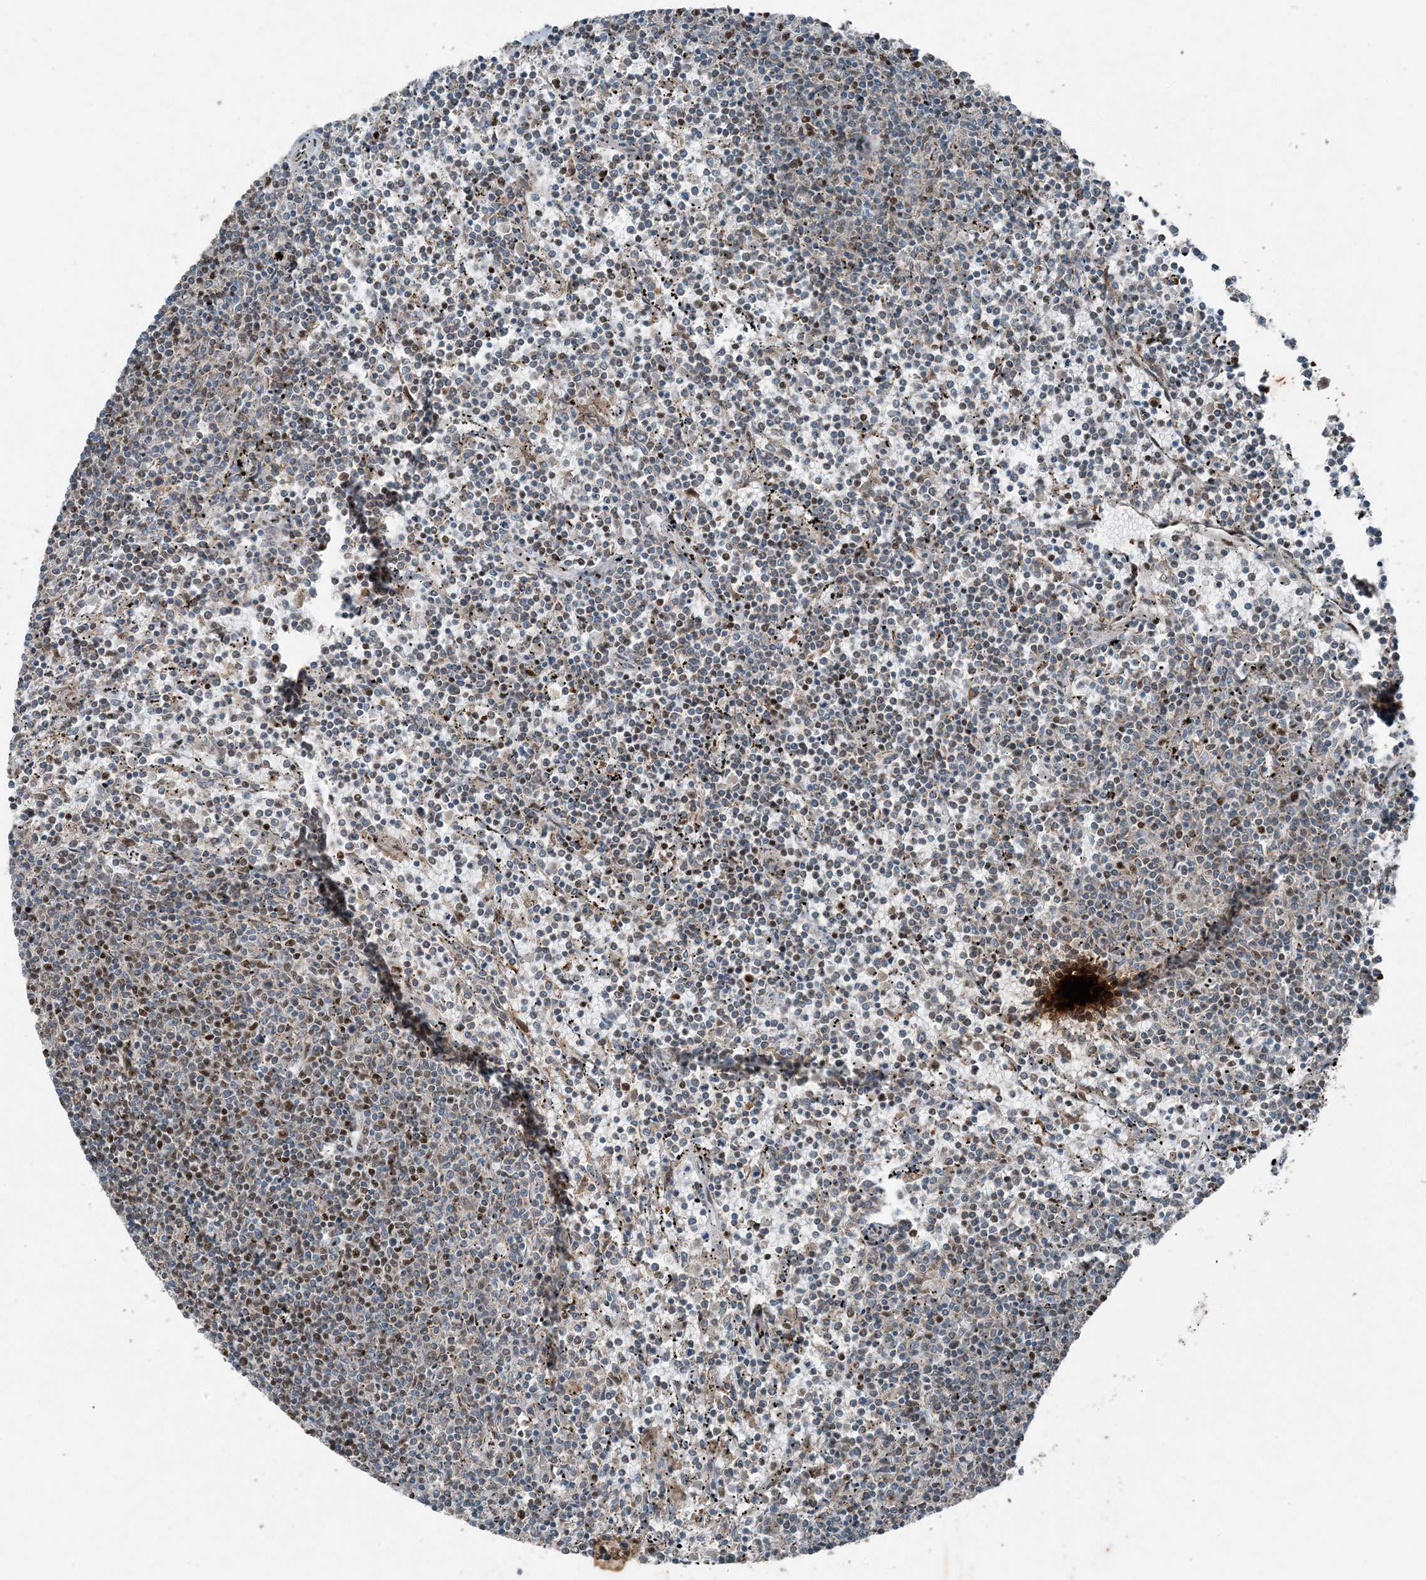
{"staining": {"intensity": "negative", "quantity": "none", "location": "none"}, "tissue": "lymphoma", "cell_type": "Tumor cells", "image_type": "cancer", "snomed": [{"axis": "morphology", "description": "Malignant lymphoma, non-Hodgkin's type, Low grade"}, {"axis": "topography", "description": "Spleen"}], "caption": "IHC of human lymphoma displays no positivity in tumor cells. (Immunohistochemistry, brightfield microscopy, high magnification).", "gene": "TADA2B", "patient": {"sex": "female", "age": 50}}